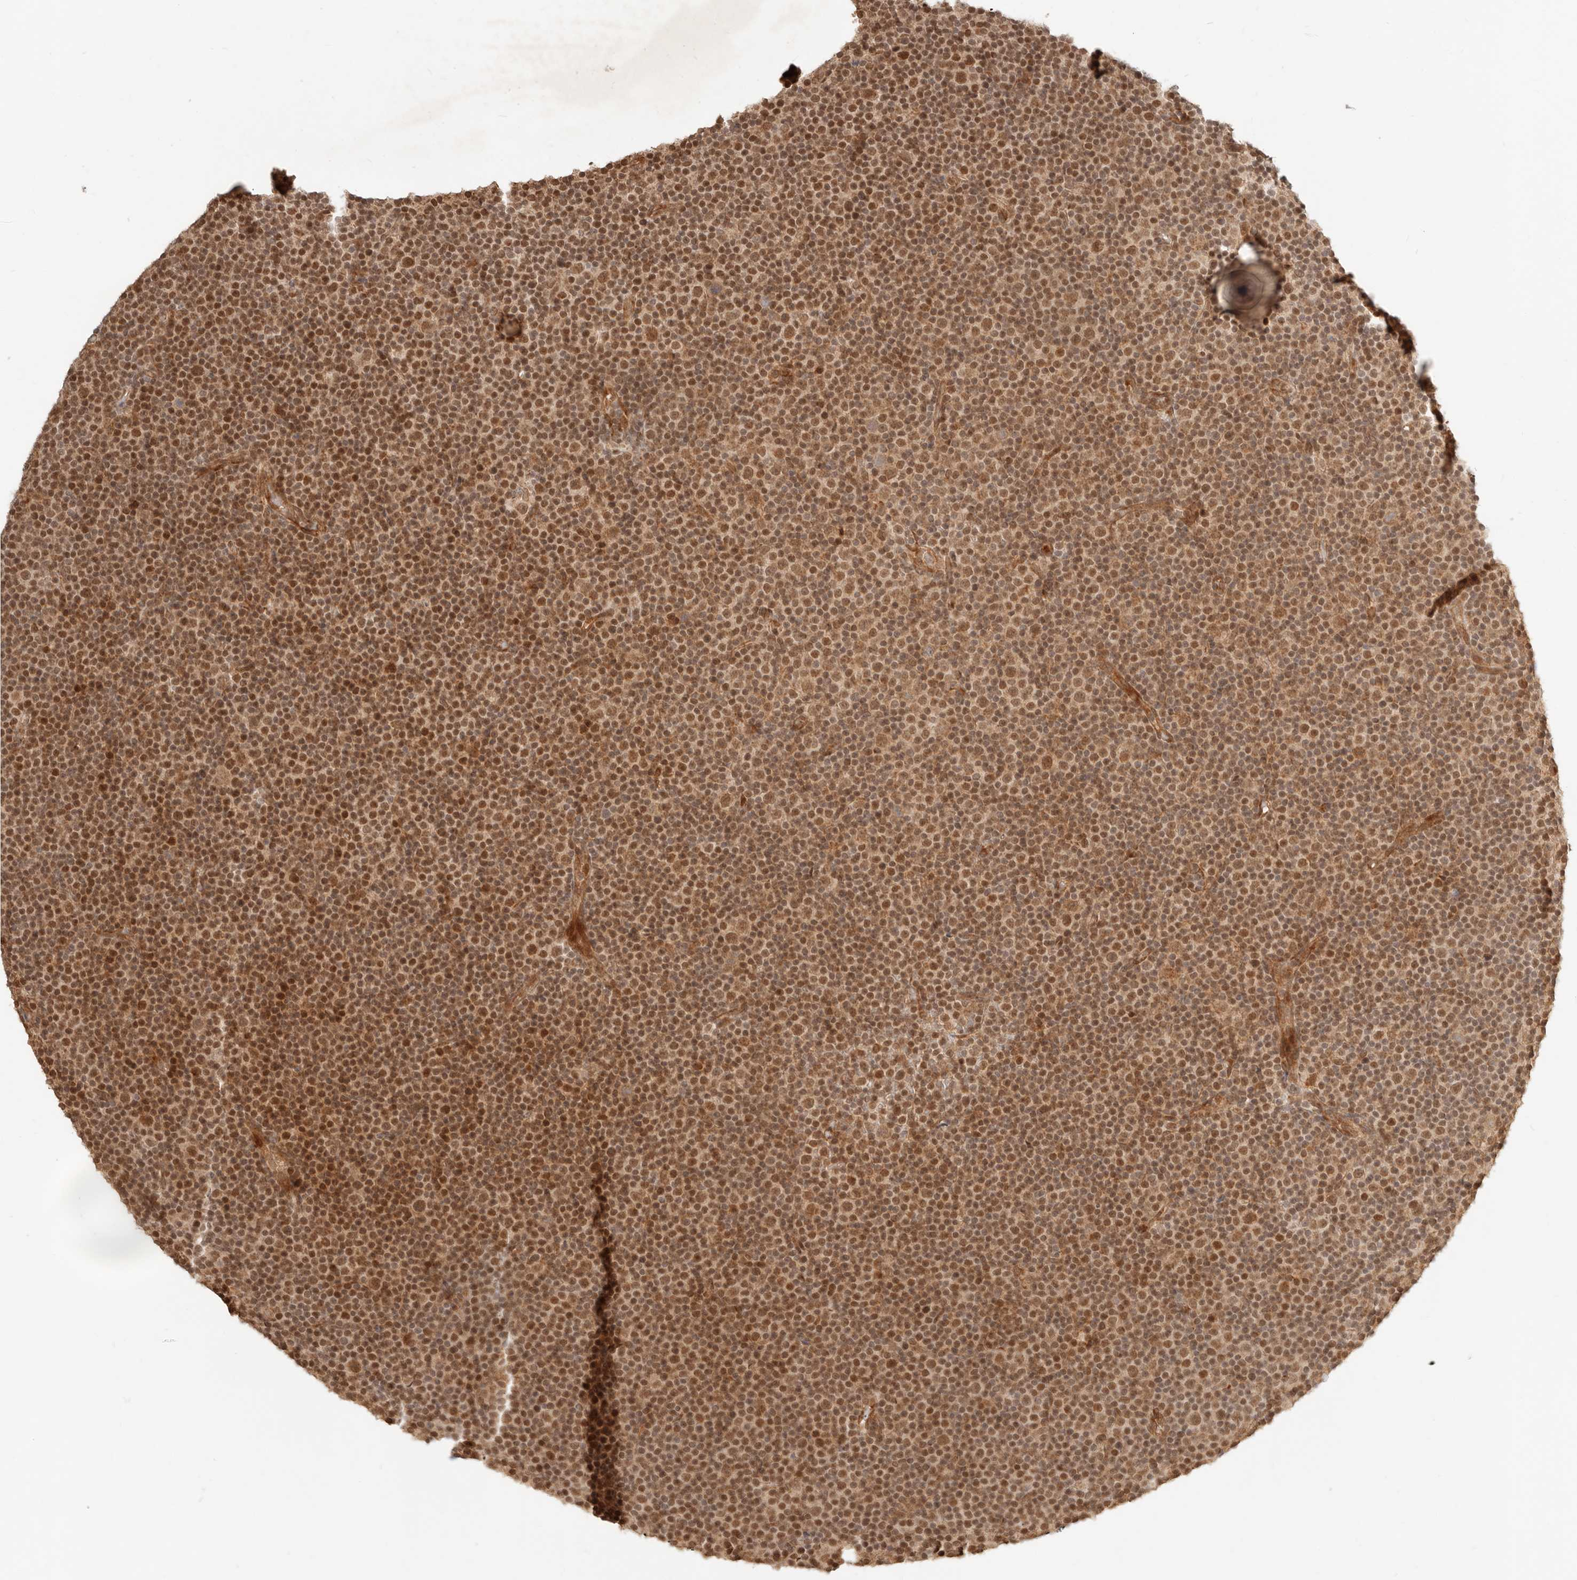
{"staining": {"intensity": "moderate", "quantity": ">75%", "location": "nuclear"}, "tissue": "lymphoma", "cell_type": "Tumor cells", "image_type": "cancer", "snomed": [{"axis": "morphology", "description": "Malignant lymphoma, non-Hodgkin's type, Low grade"}, {"axis": "topography", "description": "Lymph node"}], "caption": "A micrograph of low-grade malignant lymphoma, non-Hodgkin's type stained for a protein demonstrates moderate nuclear brown staining in tumor cells.", "gene": "BAALC", "patient": {"sex": "female", "age": 67}}